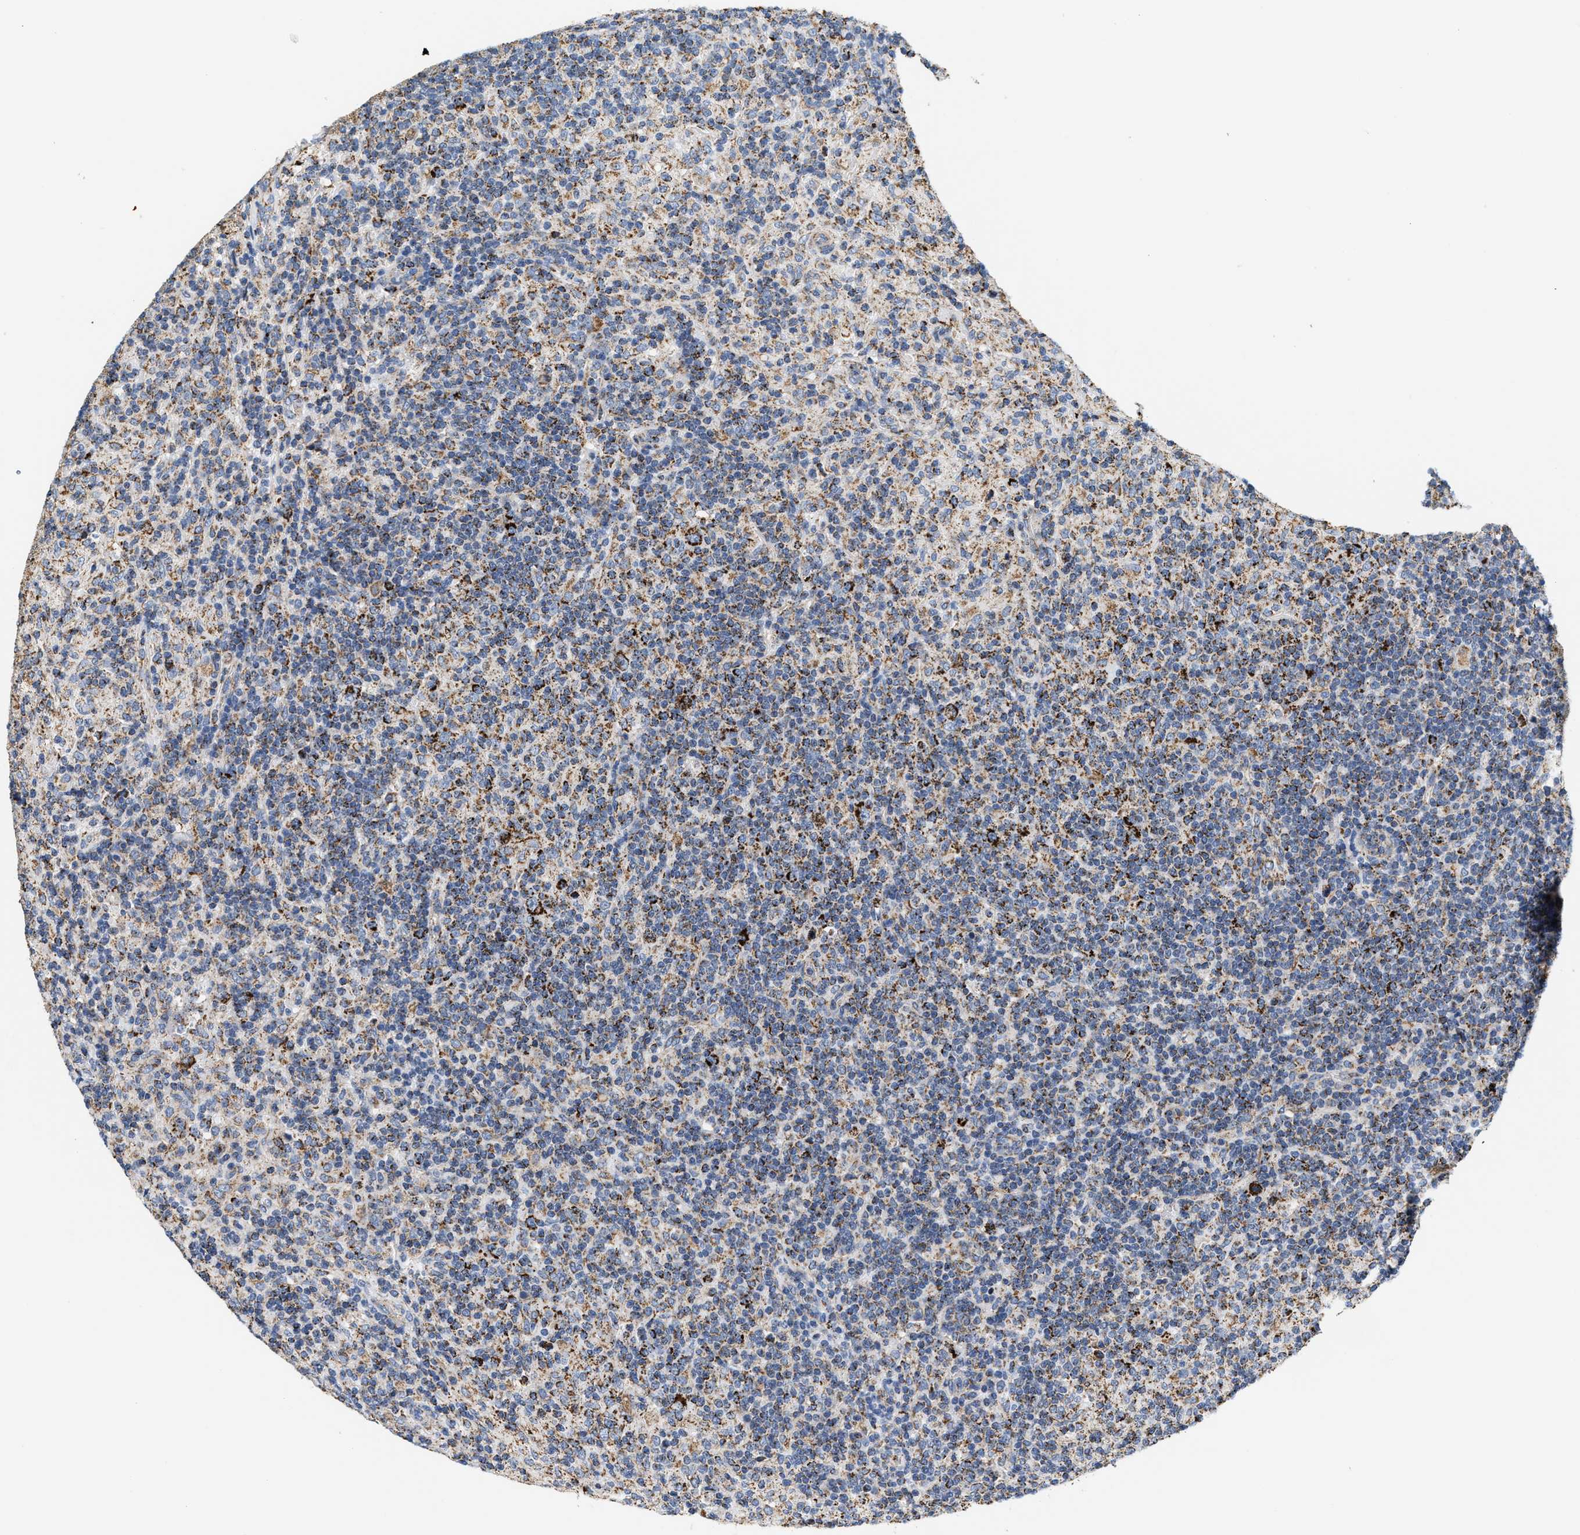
{"staining": {"intensity": "strong", "quantity": ">75%", "location": "cytoplasmic/membranous"}, "tissue": "lymphoma", "cell_type": "Tumor cells", "image_type": "cancer", "snomed": [{"axis": "morphology", "description": "Hodgkin's disease, NOS"}, {"axis": "topography", "description": "Lymph node"}], "caption": "Lymphoma stained for a protein (brown) demonstrates strong cytoplasmic/membranous positive positivity in about >75% of tumor cells.", "gene": "SHMT2", "patient": {"sex": "male", "age": 70}}